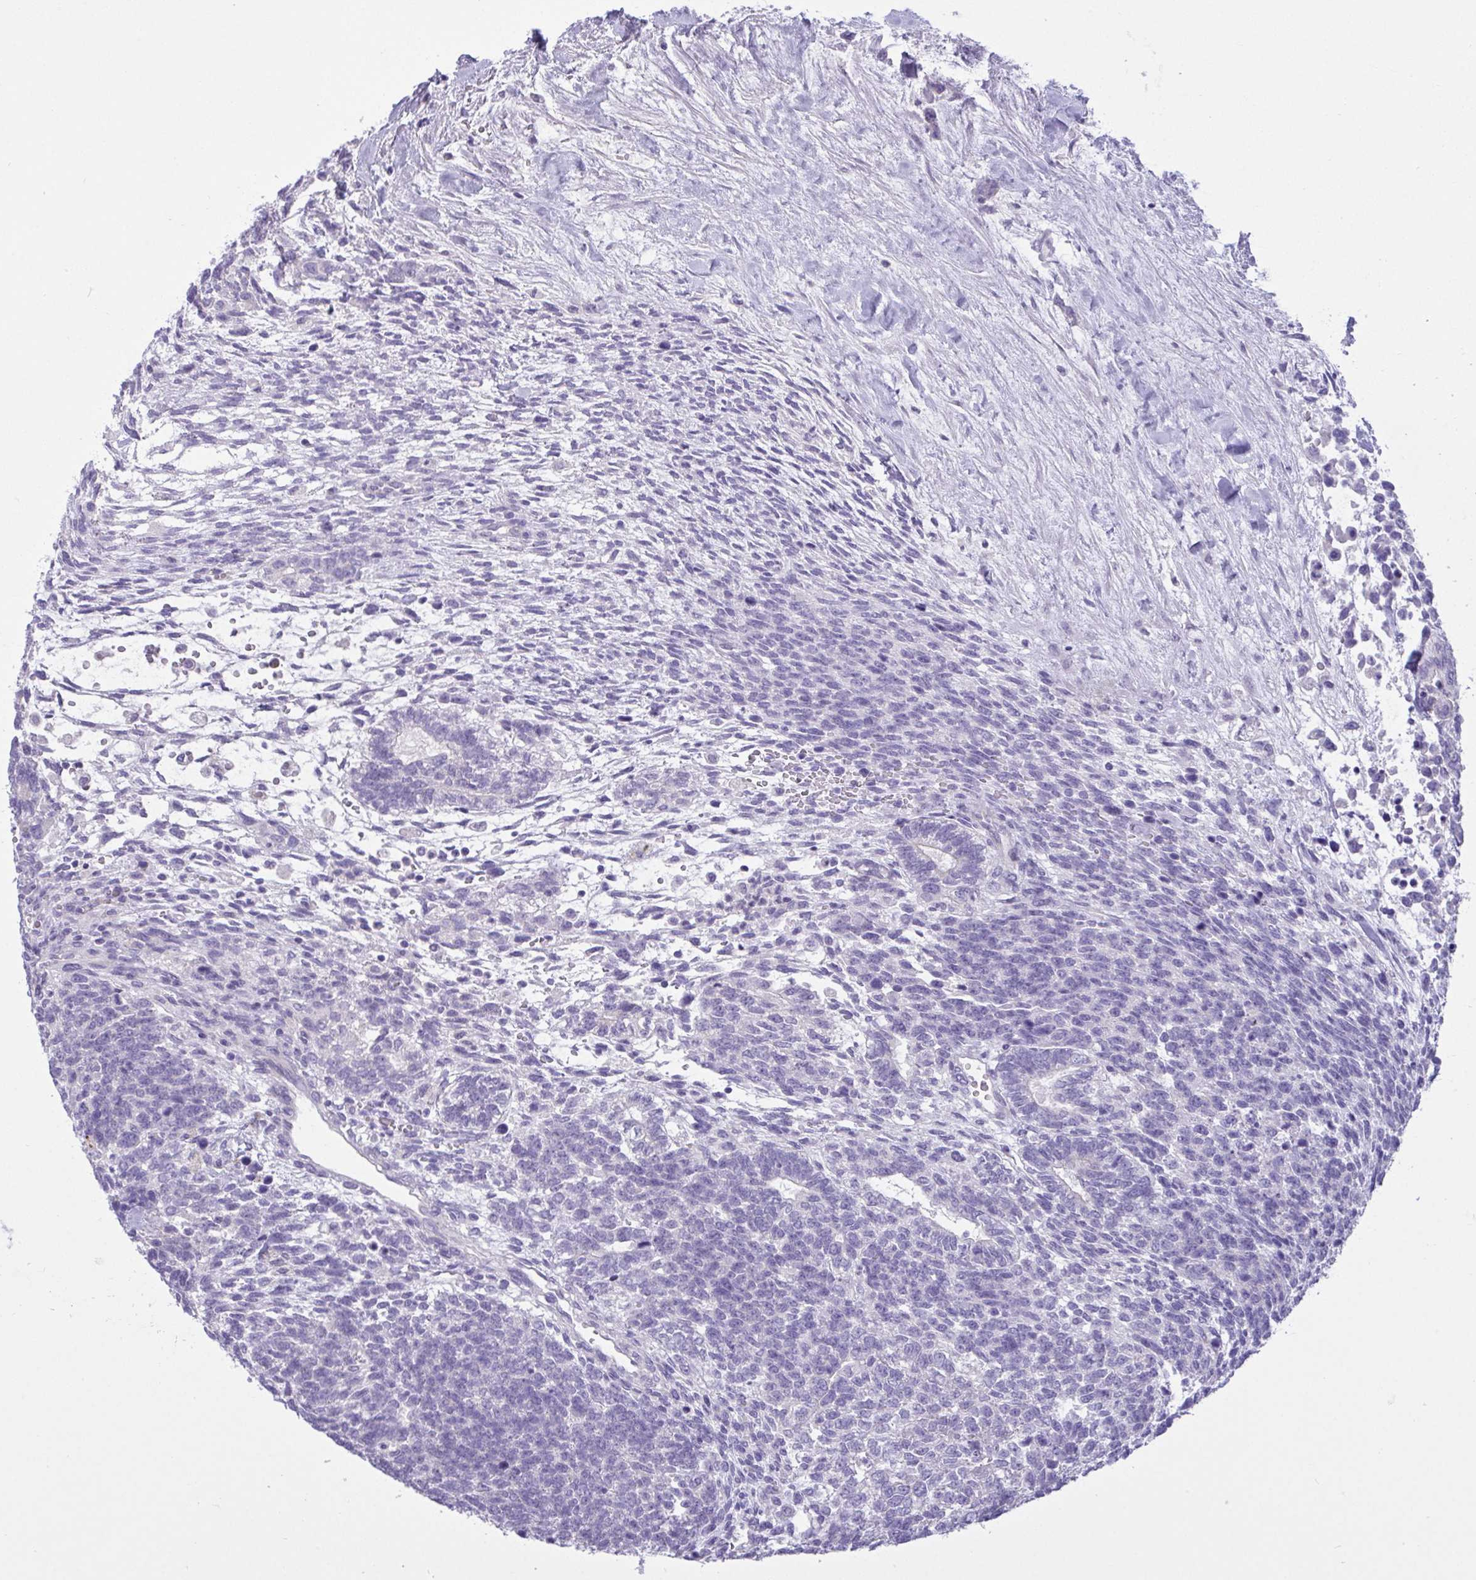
{"staining": {"intensity": "negative", "quantity": "none", "location": "none"}, "tissue": "testis cancer", "cell_type": "Tumor cells", "image_type": "cancer", "snomed": [{"axis": "morphology", "description": "Carcinoma, Embryonal, NOS"}, {"axis": "topography", "description": "Testis"}], "caption": "Immunohistochemistry (IHC) image of human testis embryonal carcinoma stained for a protein (brown), which shows no staining in tumor cells.", "gene": "C4orf33", "patient": {"sex": "male", "age": 23}}